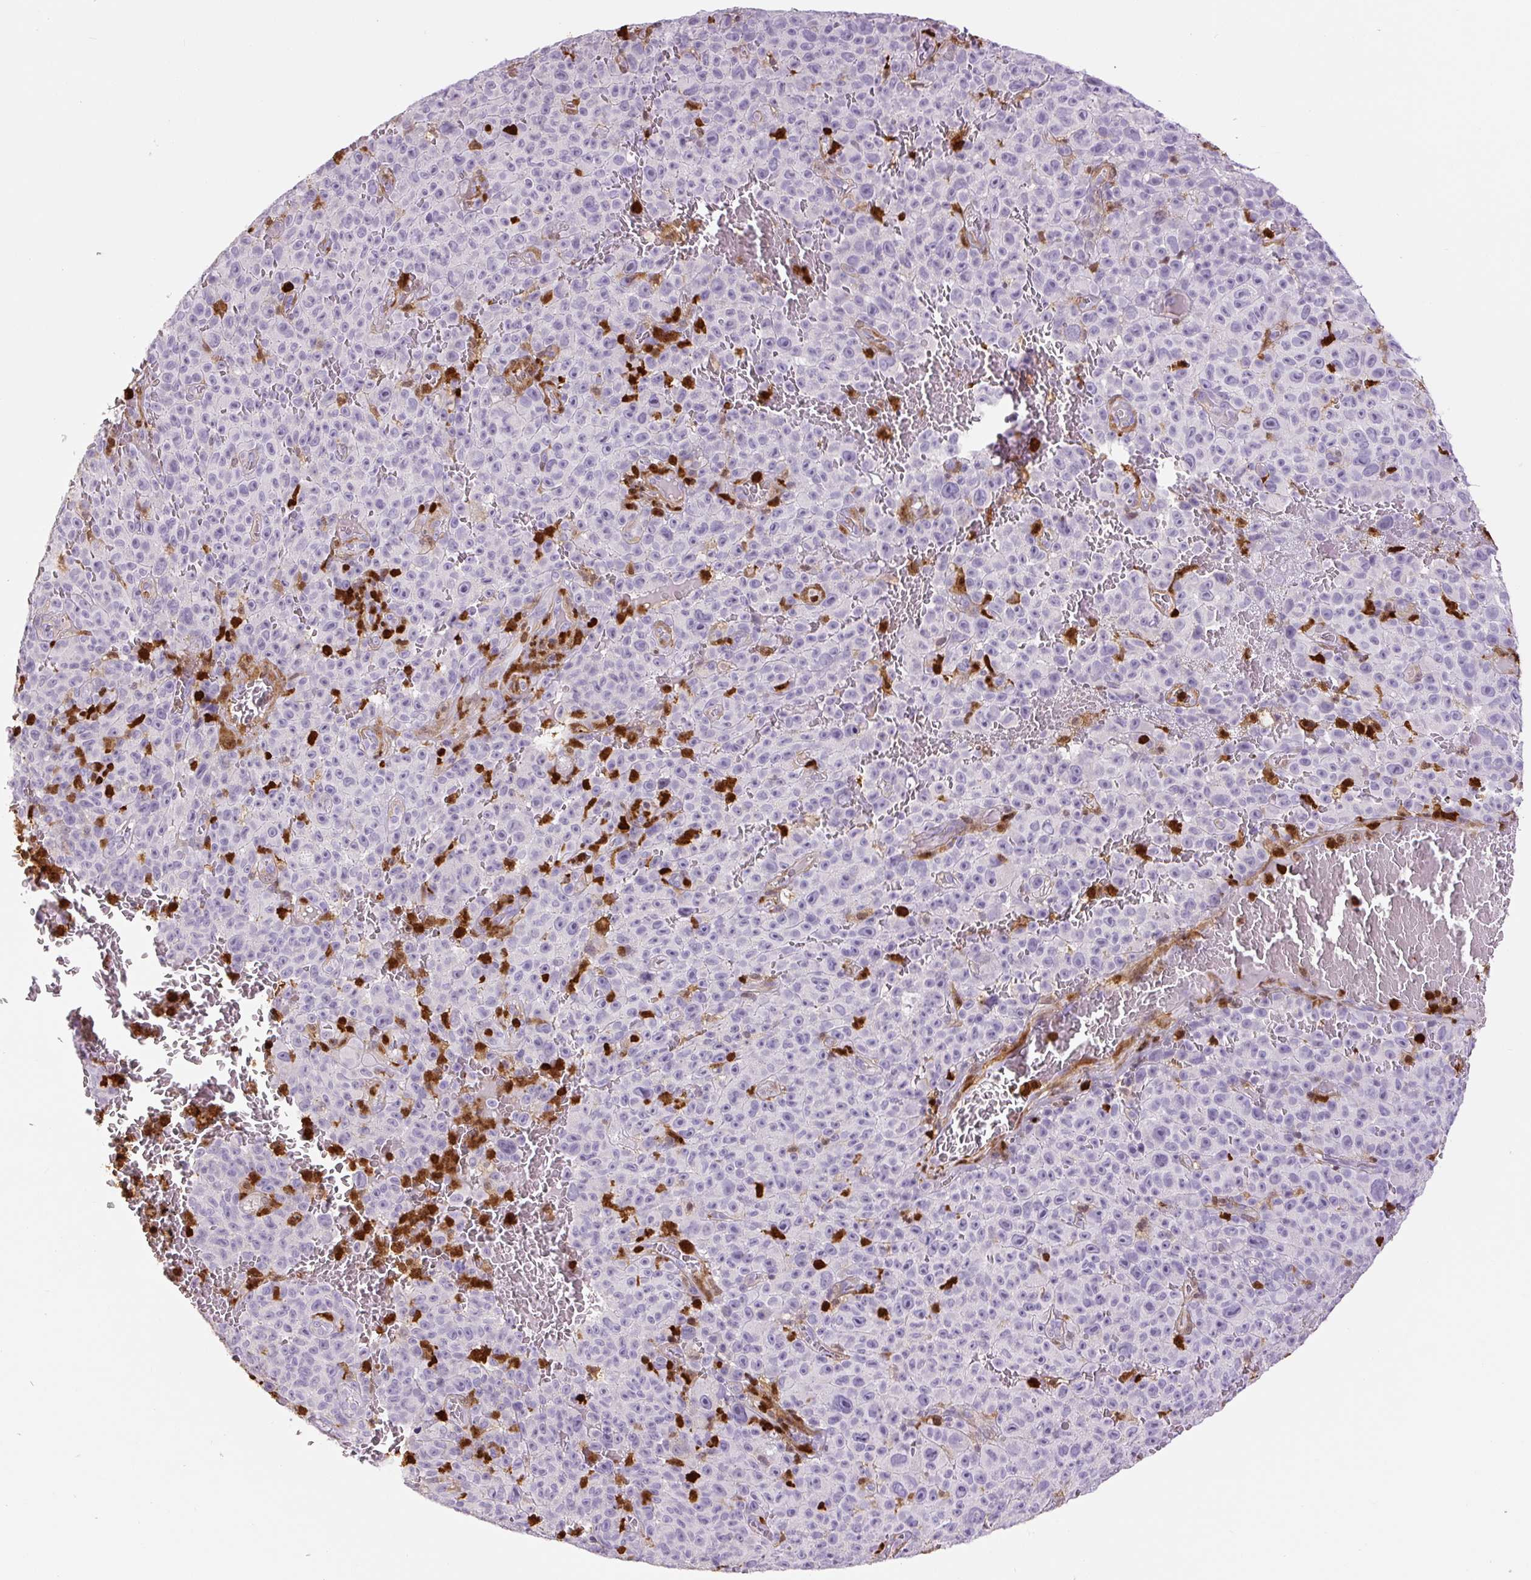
{"staining": {"intensity": "negative", "quantity": "none", "location": "none"}, "tissue": "melanoma", "cell_type": "Tumor cells", "image_type": "cancer", "snomed": [{"axis": "morphology", "description": "Malignant melanoma, NOS"}, {"axis": "topography", "description": "Skin"}], "caption": "This is a histopathology image of IHC staining of melanoma, which shows no staining in tumor cells. (Stains: DAB immunohistochemistry (IHC) with hematoxylin counter stain, Microscopy: brightfield microscopy at high magnification).", "gene": "S100A4", "patient": {"sex": "female", "age": 82}}